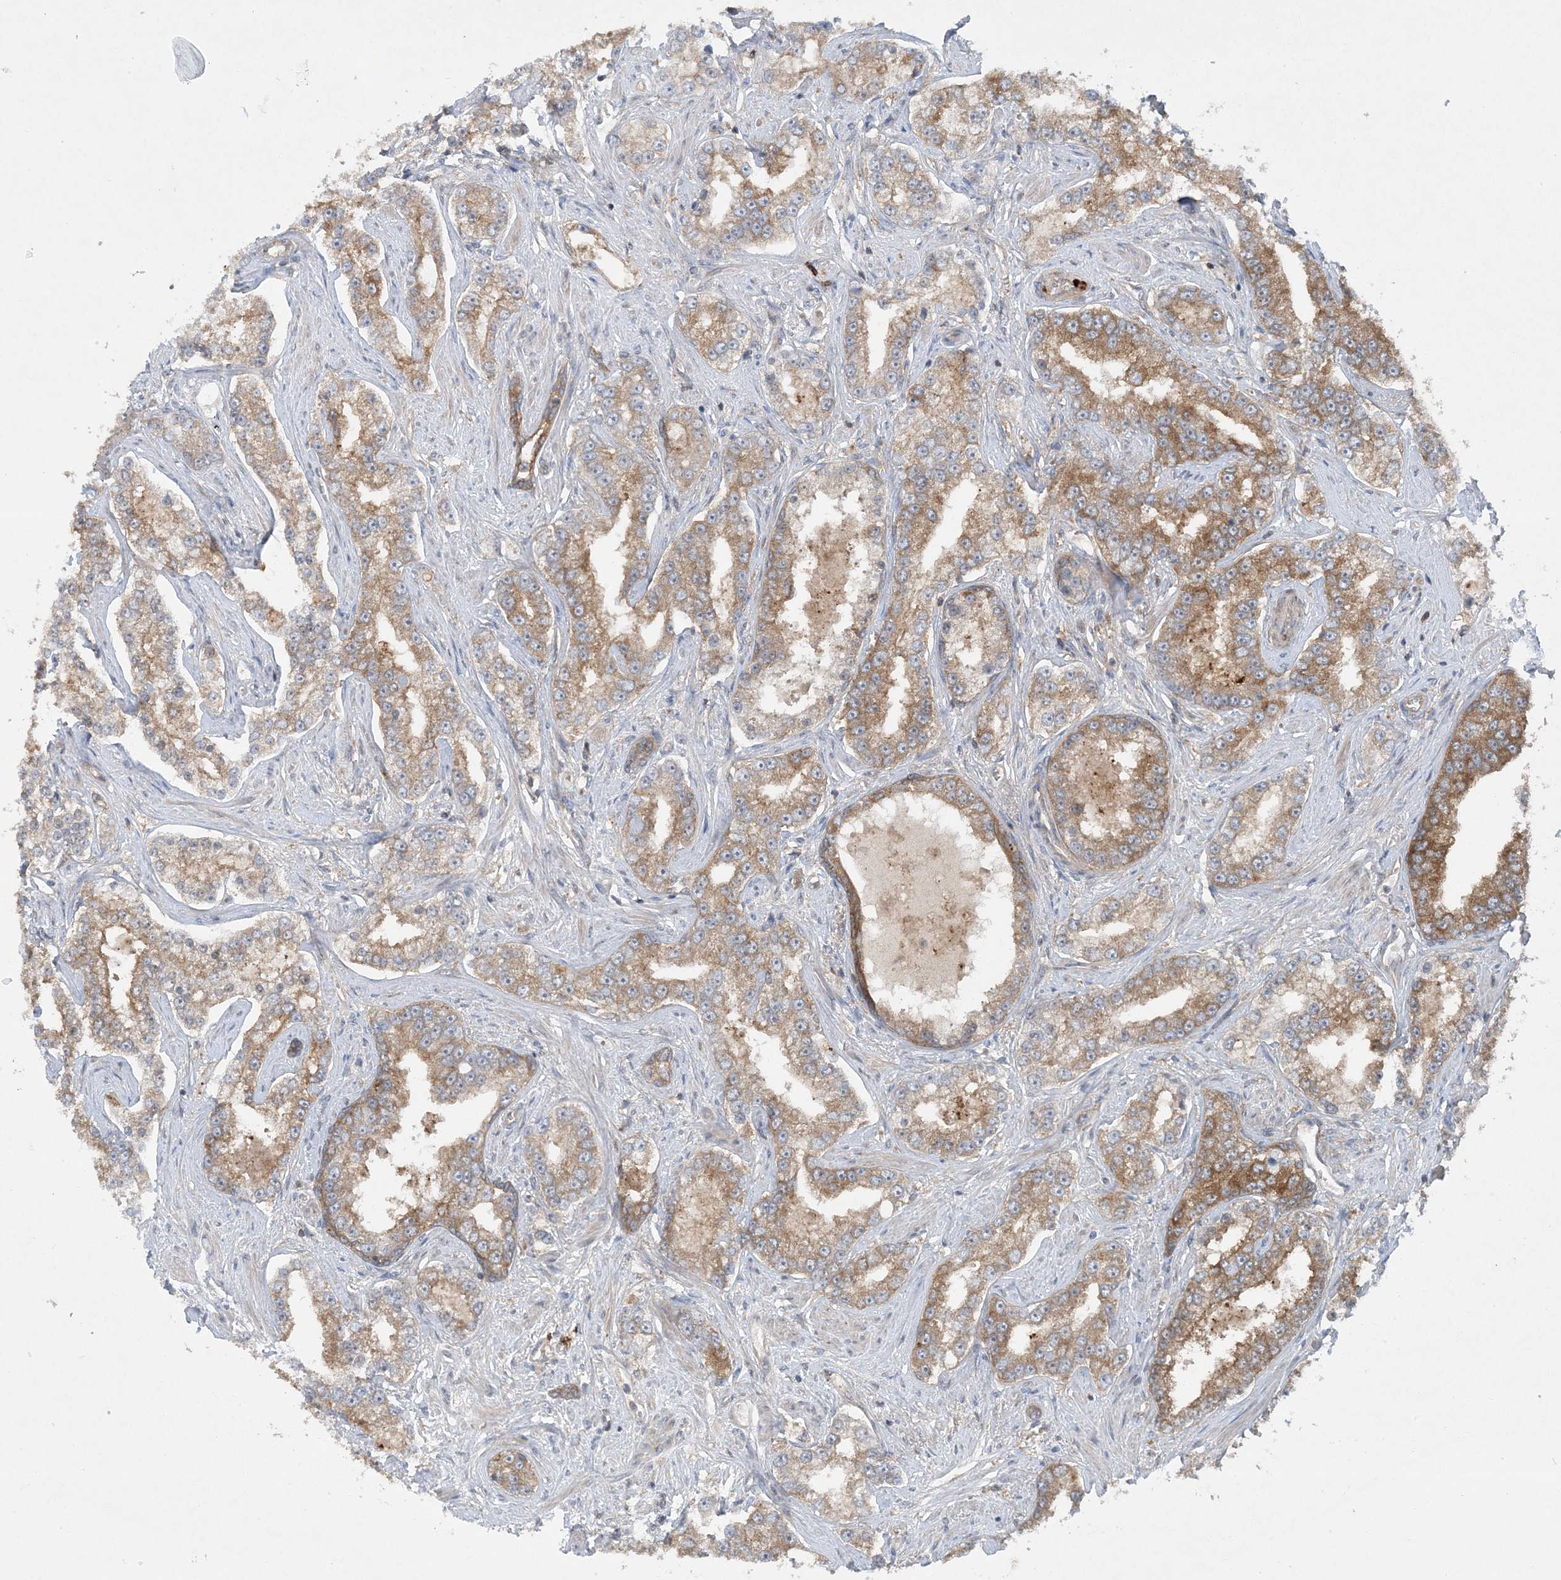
{"staining": {"intensity": "moderate", "quantity": ">75%", "location": "cytoplasmic/membranous"}, "tissue": "prostate cancer", "cell_type": "Tumor cells", "image_type": "cancer", "snomed": [{"axis": "morphology", "description": "Normal tissue, NOS"}, {"axis": "morphology", "description": "Adenocarcinoma, High grade"}, {"axis": "topography", "description": "Prostate"}], "caption": "Approximately >75% of tumor cells in human high-grade adenocarcinoma (prostate) demonstrate moderate cytoplasmic/membranous protein expression as visualized by brown immunohistochemical staining.", "gene": "STAM2", "patient": {"sex": "male", "age": 83}}